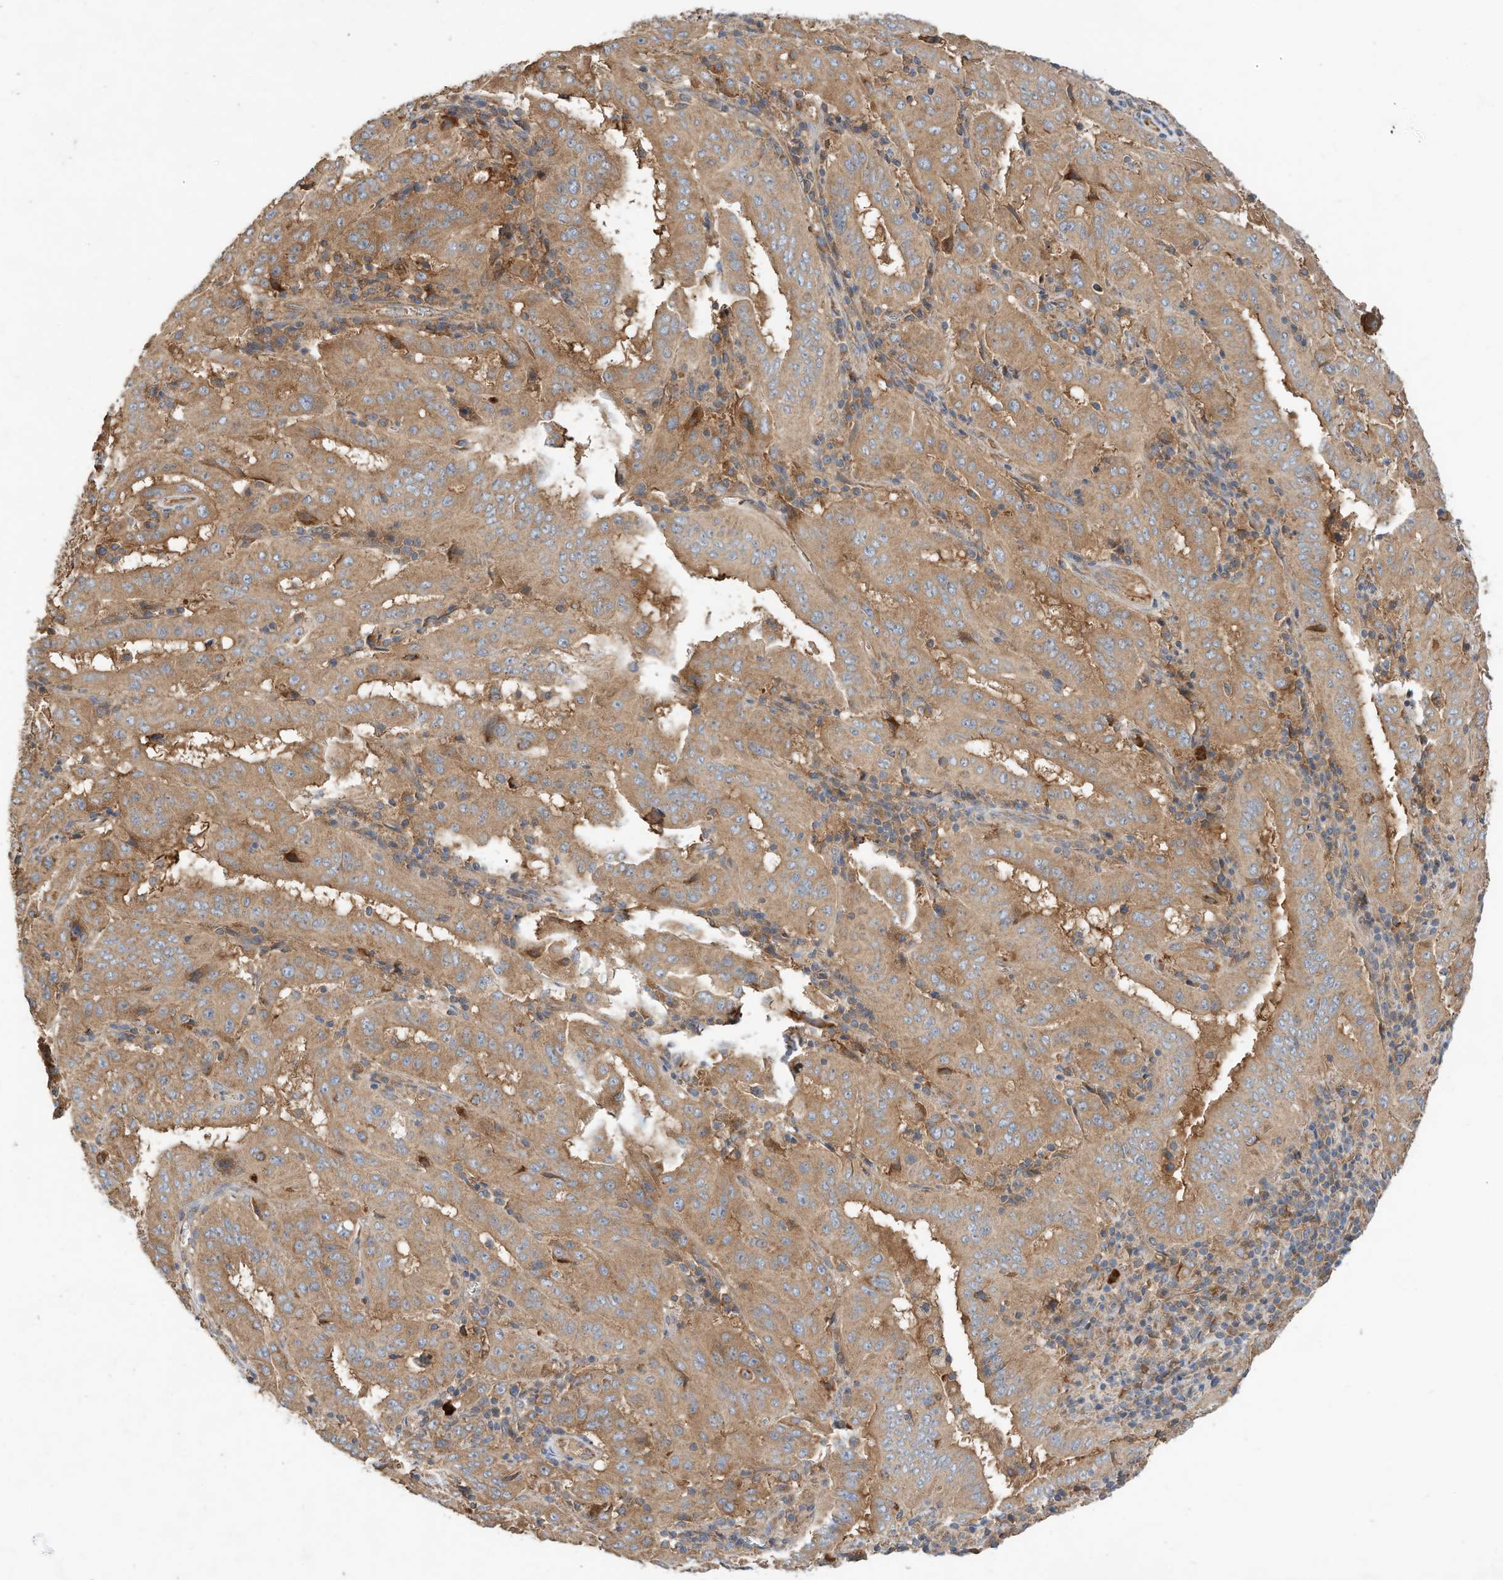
{"staining": {"intensity": "moderate", "quantity": ">75%", "location": "cytoplasmic/membranous"}, "tissue": "pancreatic cancer", "cell_type": "Tumor cells", "image_type": "cancer", "snomed": [{"axis": "morphology", "description": "Adenocarcinoma, NOS"}, {"axis": "topography", "description": "Pancreas"}], "caption": "Immunohistochemical staining of human pancreatic adenocarcinoma displays moderate cytoplasmic/membranous protein expression in approximately >75% of tumor cells.", "gene": "CPAMD8", "patient": {"sex": "male", "age": 63}}